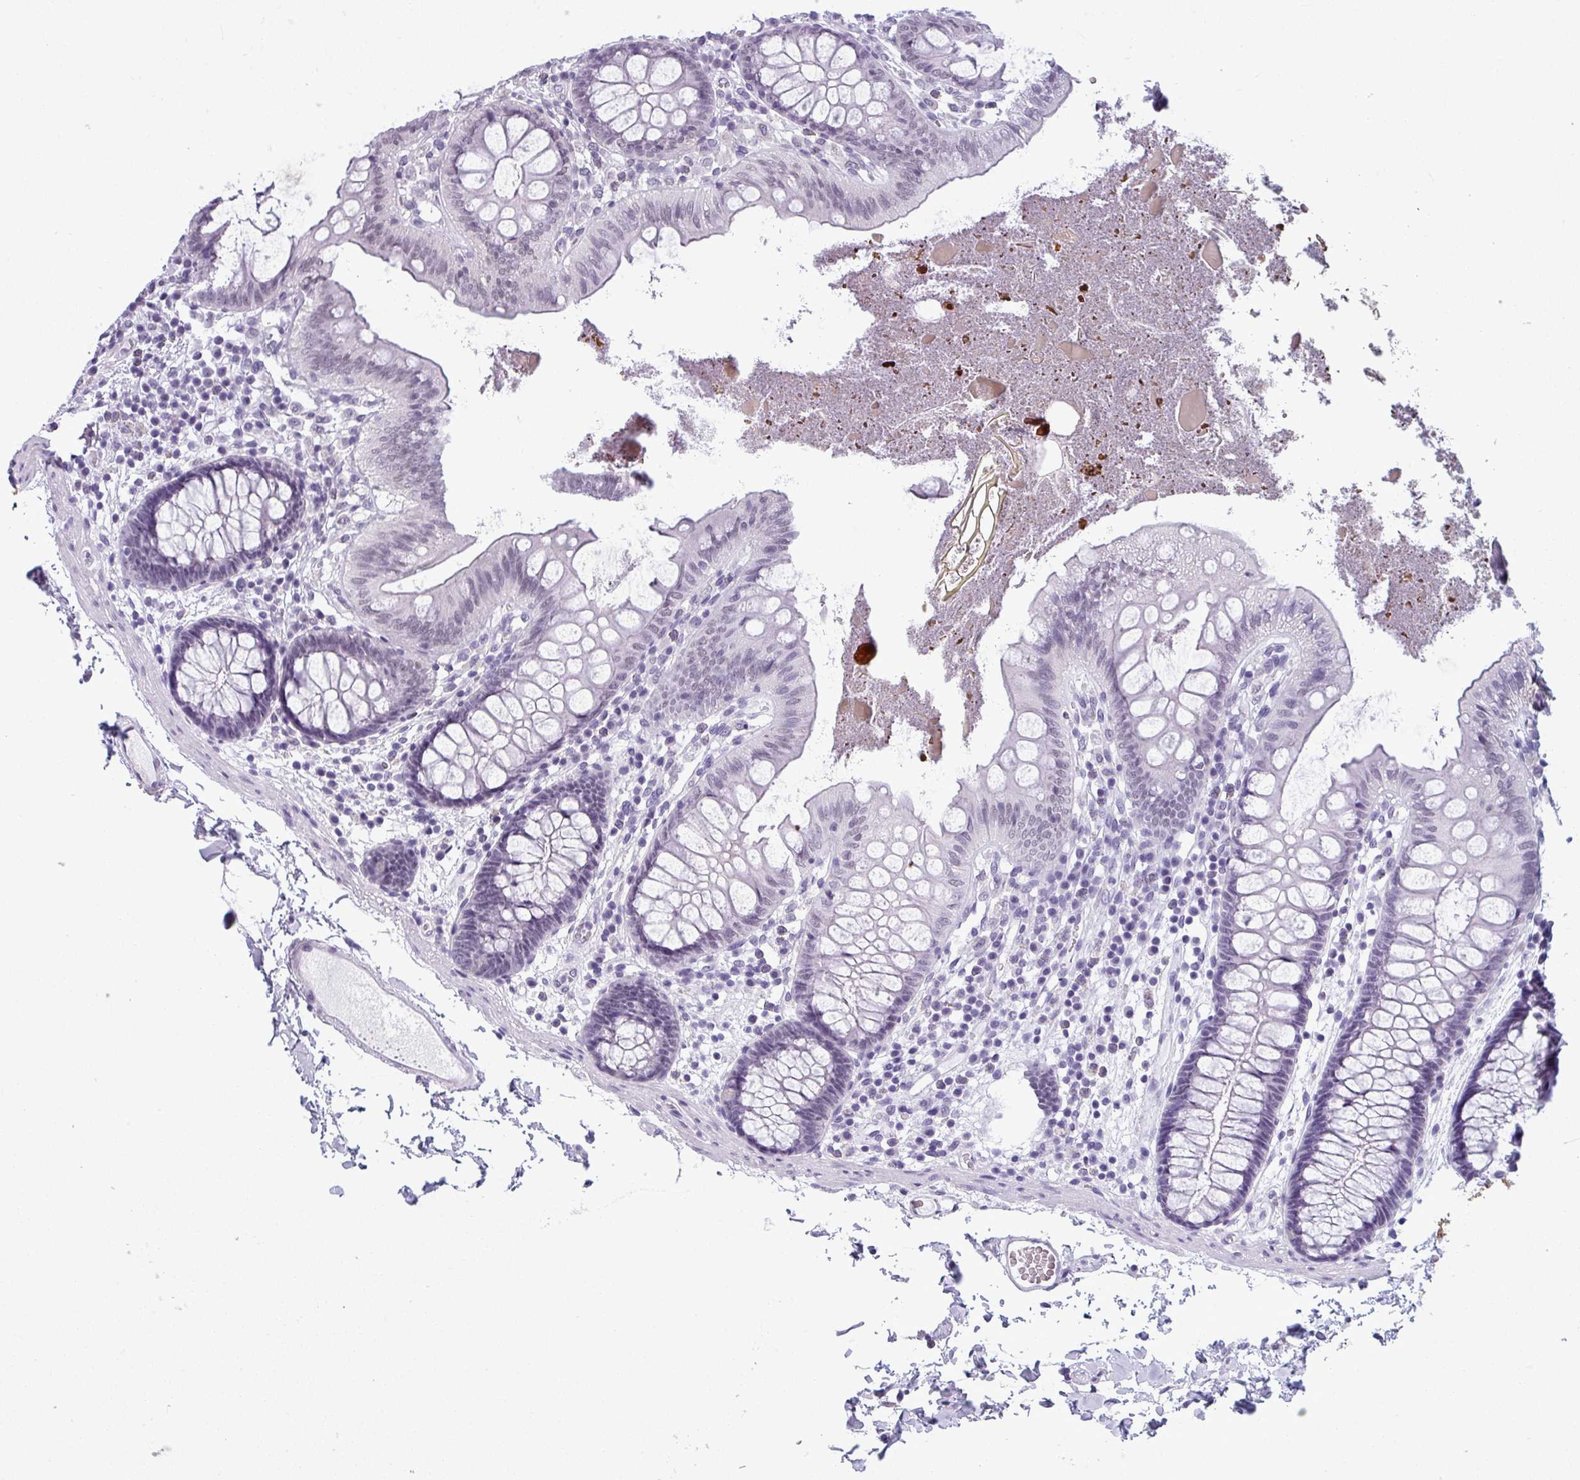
{"staining": {"intensity": "negative", "quantity": "none", "location": "none"}, "tissue": "colon", "cell_type": "Endothelial cells", "image_type": "normal", "snomed": [{"axis": "morphology", "description": "Normal tissue, NOS"}, {"axis": "topography", "description": "Colon"}], "caption": "The immunohistochemistry histopathology image has no significant expression in endothelial cells of colon. Brightfield microscopy of immunohistochemistry stained with DAB (brown) and hematoxylin (blue), captured at high magnification.", "gene": "SRGAP1", "patient": {"sex": "male", "age": 84}}